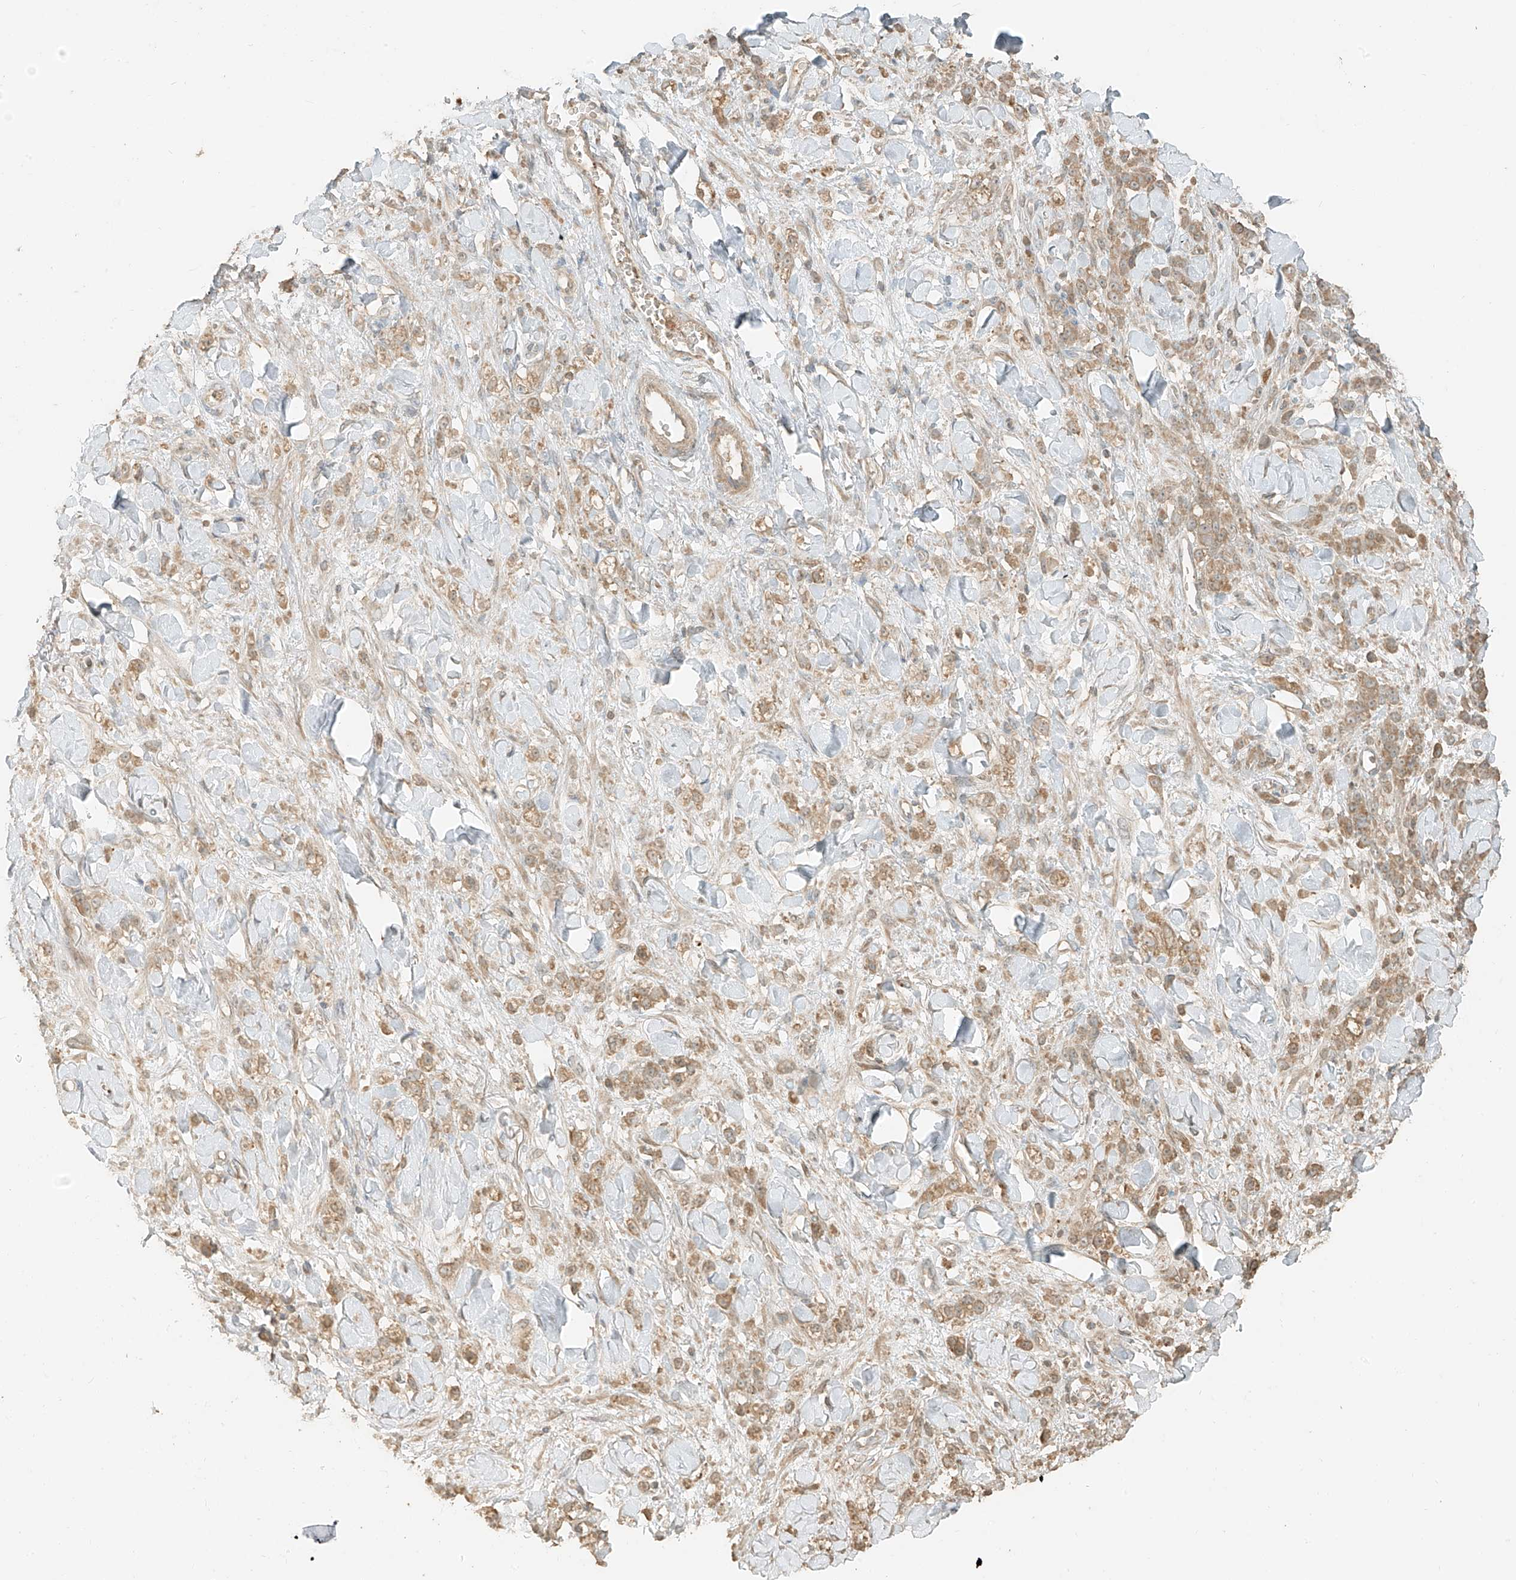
{"staining": {"intensity": "moderate", "quantity": ">75%", "location": "cytoplasmic/membranous"}, "tissue": "stomach cancer", "cell_type": "Tumor cells", "image_type": "cancer", "snomed": [{"axis": "morphology", "description": "Normal tissue, NOS"}, {"axis": "morphology", "description": "Adenocarcinoma, NOS"}, {"axis": "topography", "description": "Stomach"}], "caption": "Human adenocarcinoma (stomach) stained for a protein (brown) shows moderate cytoplasmic/membranous positive positivity in approximately >75% of tumor cells.", "gene": "RFTN2", "patient": {"sex": "male", "age": 82}}